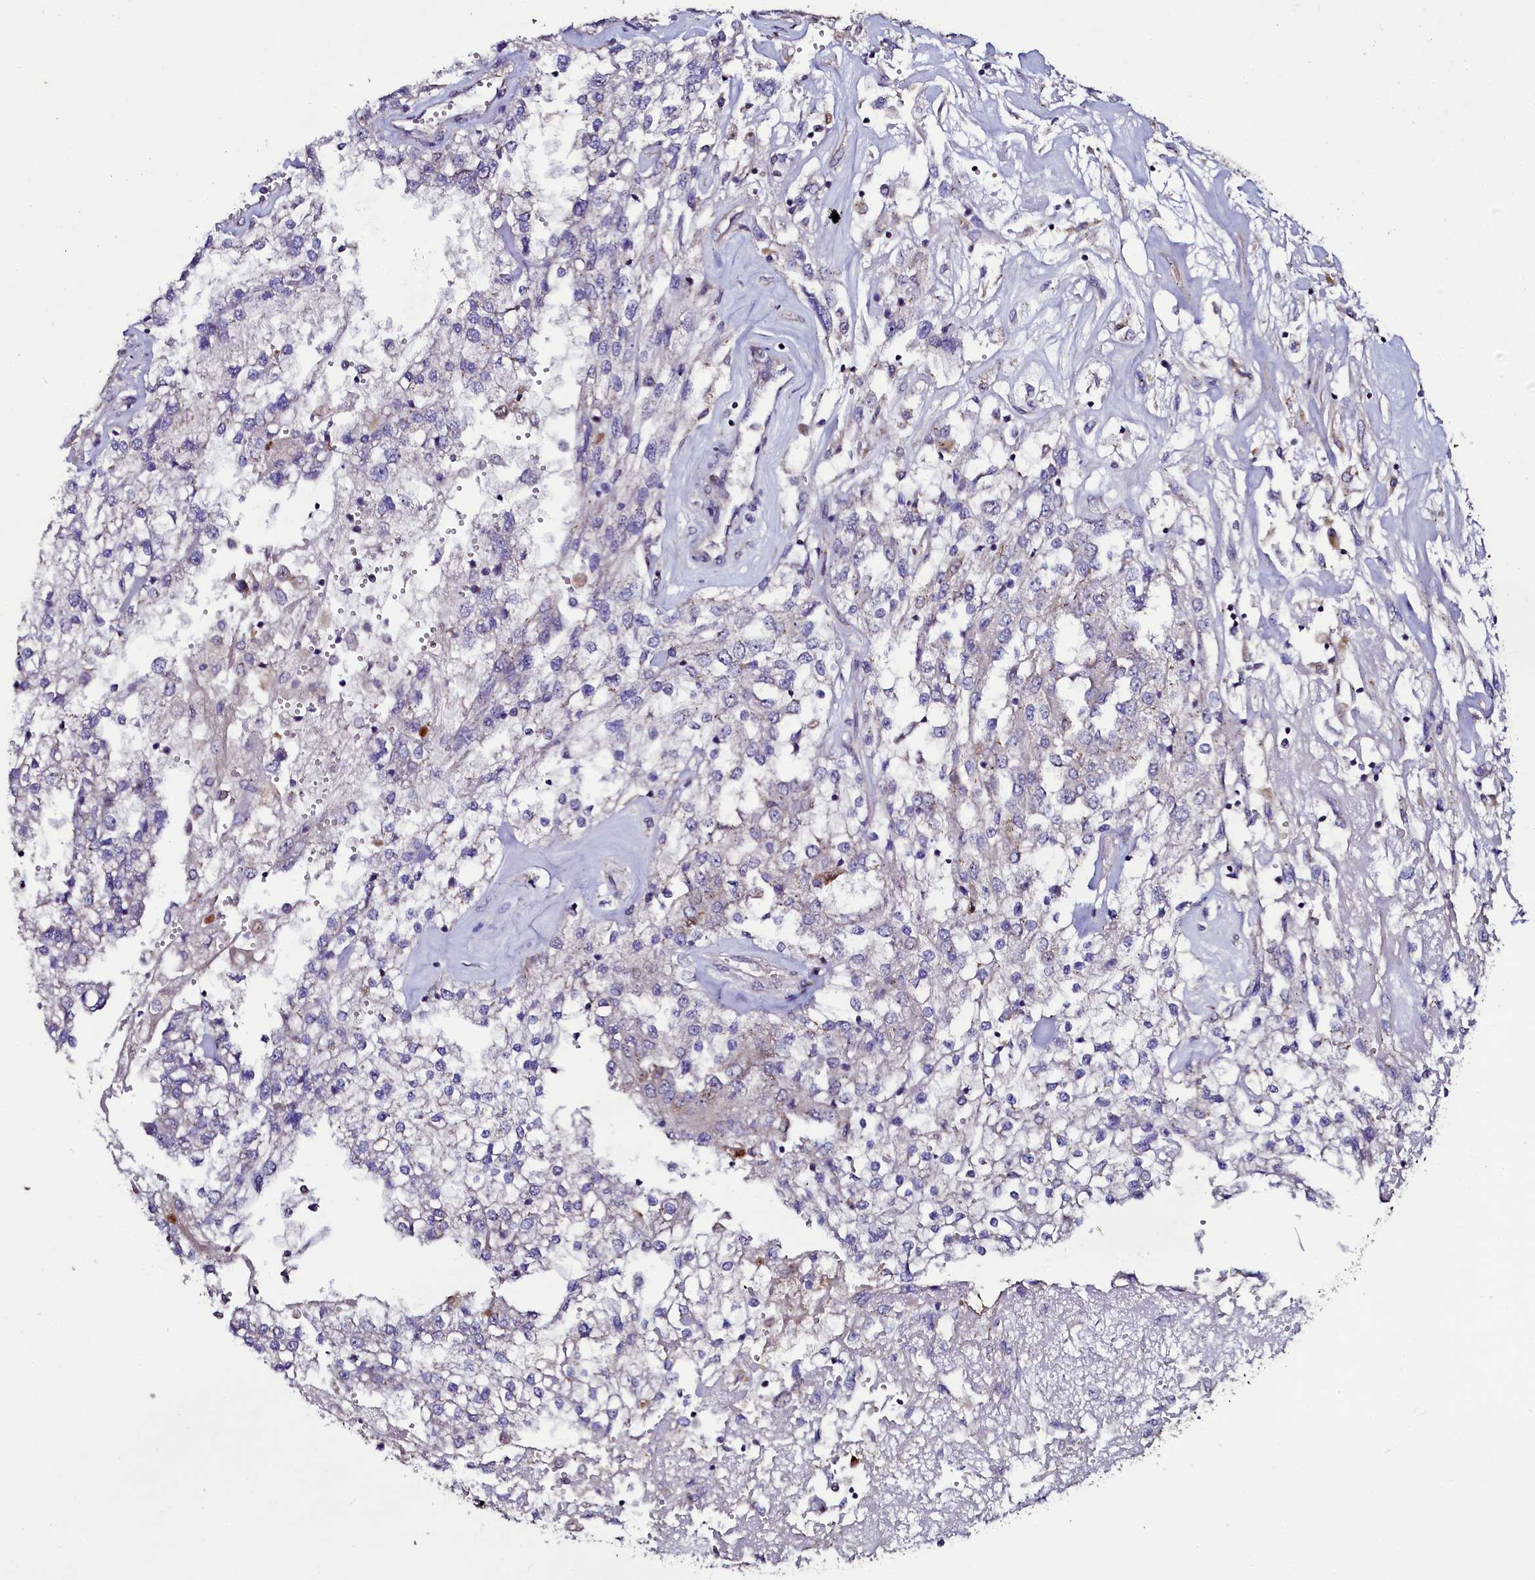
{"staining": {"intensity": "negative", "quantity": "none", "location": "none"}, "tissue": "renal cancer", "cell_type": "Tumor cells", "image_type": "cancer", "snomed": [{"axis": "morphology", "description": "Adenocarcinoma, NOS"}, {"axis": "topography", "description": "Kidney"}], "caption": "IHC of human renal adenocarcinoma exhibits no staining in tumor cells.", "gene": "USPL1", "patient": {"sex": "female", "age": 52}}